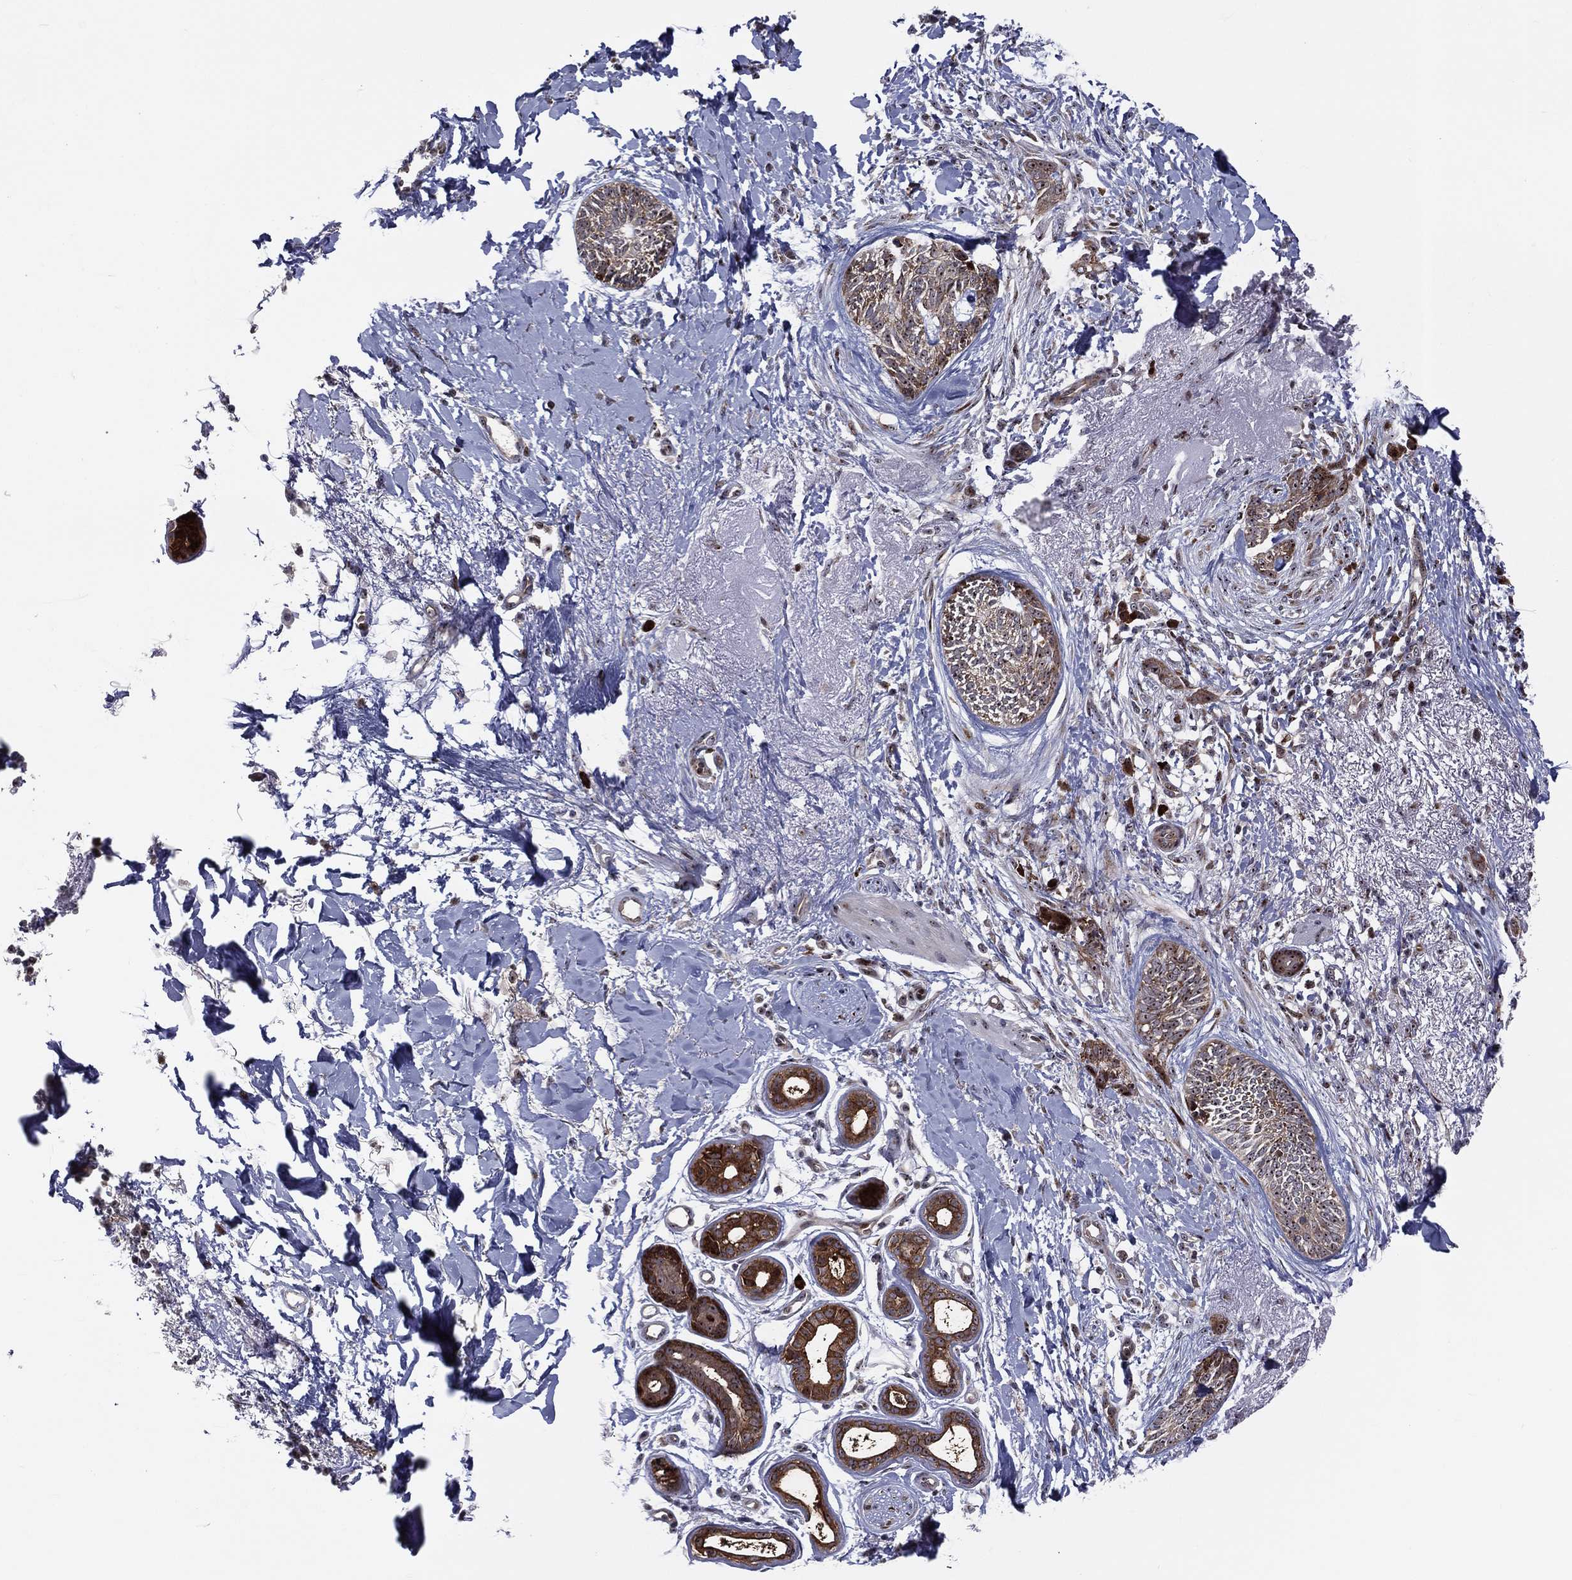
{"staining": {"intensity": "strong", "quantity": "<25%", "location": "nuclear"}, "tissue": "skin cancer", "cell_type": "Tumor cells", "image_type": "cancer", "snomed": [{"axis": "morphology", "description": "Normal tissue, NOS"}, {"axis": "morphology", "description": "Basal cell carcinoma"}, {"axis": "topography", "description": "Skin"}], "caption": "Skin cancer (basal cell carcinoma) stained for a protein displays strong nuclear positivity in tumor cells. (DAB = brown stain, brightfield microscopy at high magnification).", "gene": "VHL", "patient": {"sex": "male", "age": 84}}